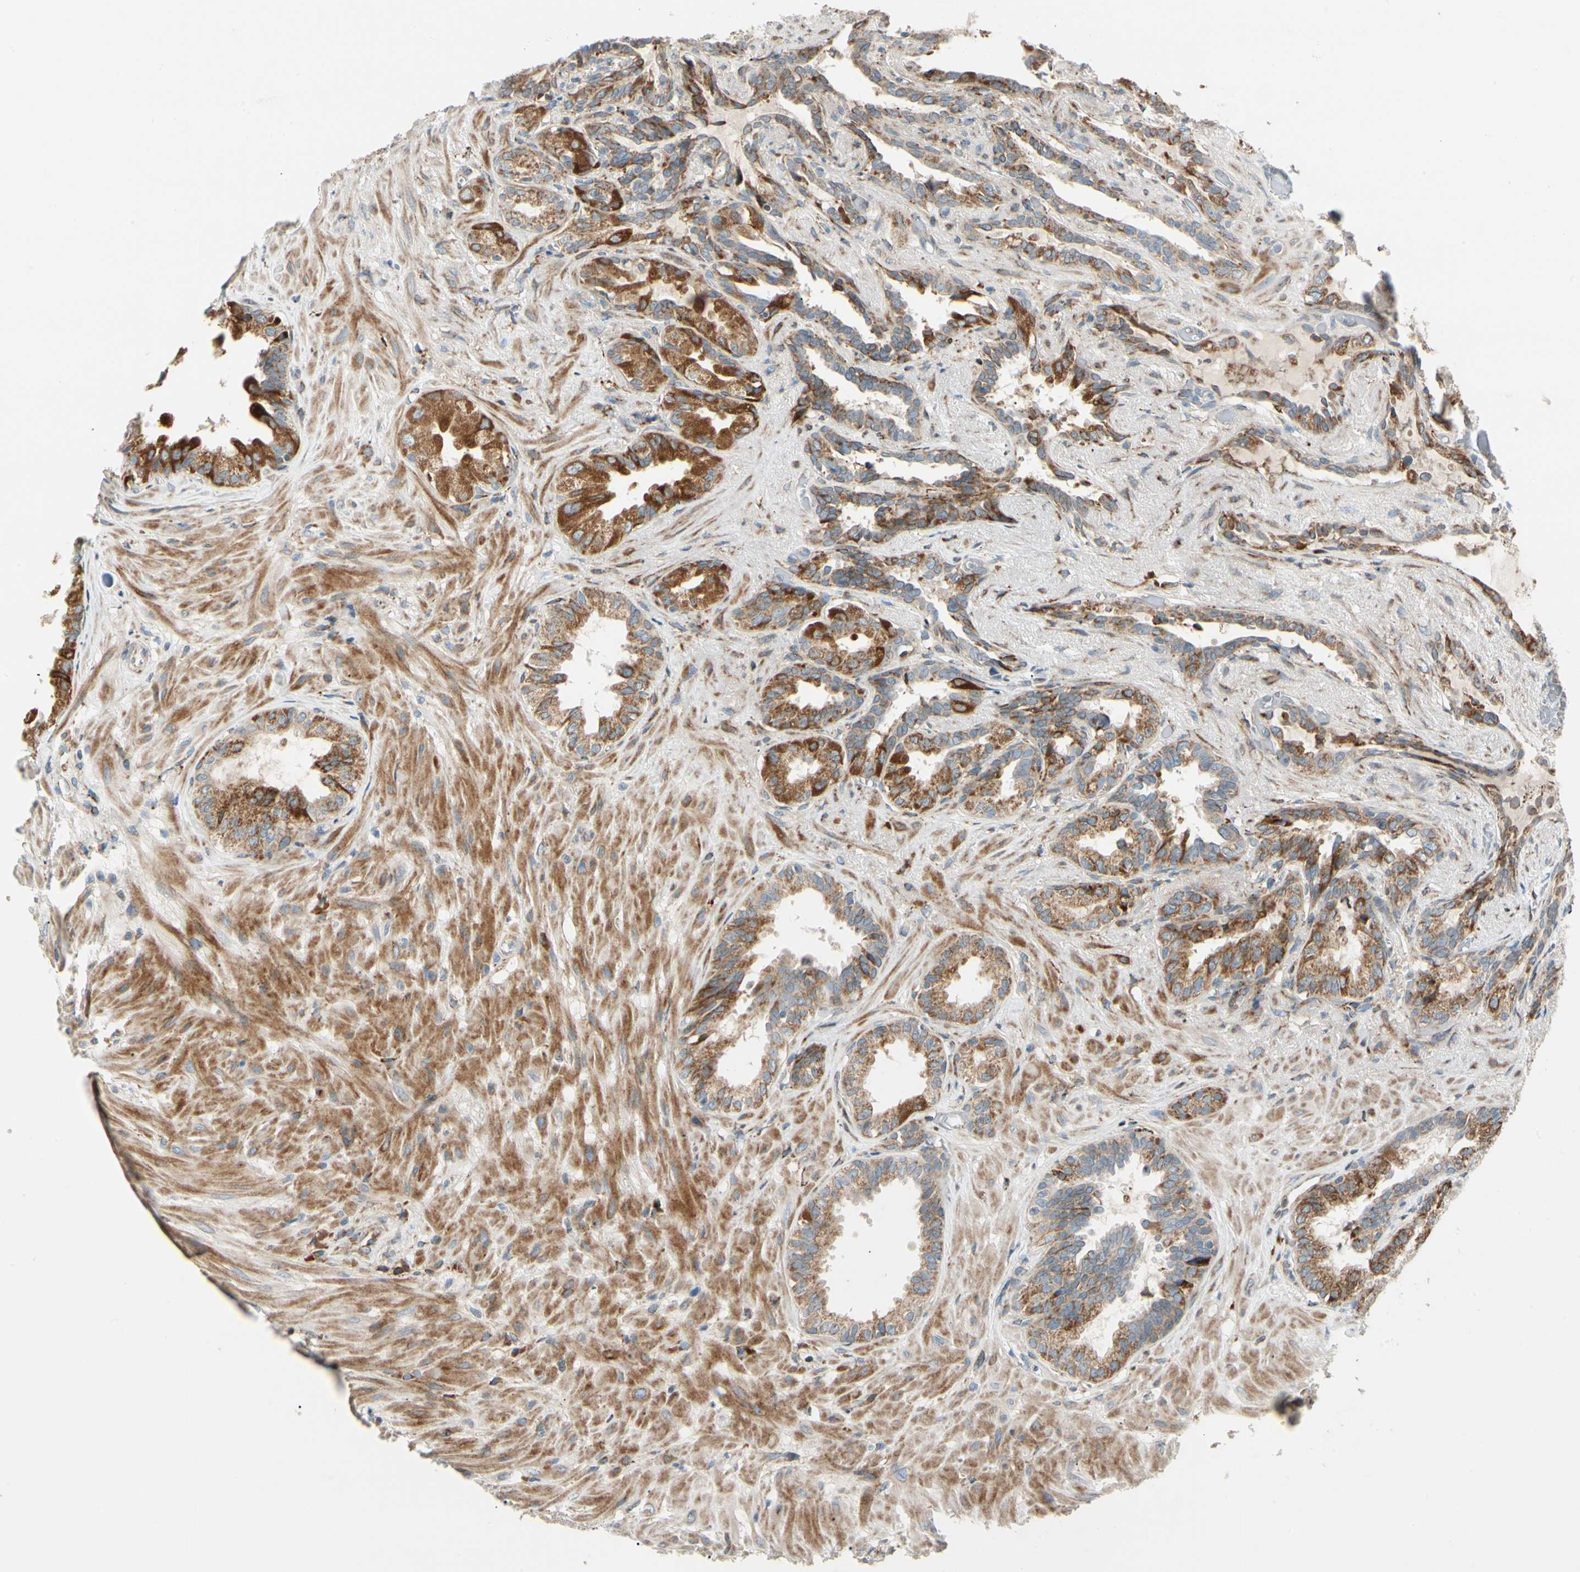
{"staining": {"intensity": "moderate", "quantity": ">75%", "location": "cytoplasmic/membranous"}, "tissue": "seminal vesicle", "cell_type": "Glandular cells", "image_type": "normal", "snomed": [{"axis": "morphology", "description": "Normal tissue, NOS"}, {"axis": "topography", "description": "Seminal veicle"}], "caption": "DAB (3,3'-diaminobenzidine) immunohistochemical staining of normal human seminal vesicle reveals moderate cytoplasmic/membranous protein positivity in approximately >75% of glandular cells.", "gene": "MRPL9", "patient": {"sex": "male", "age": 61}}